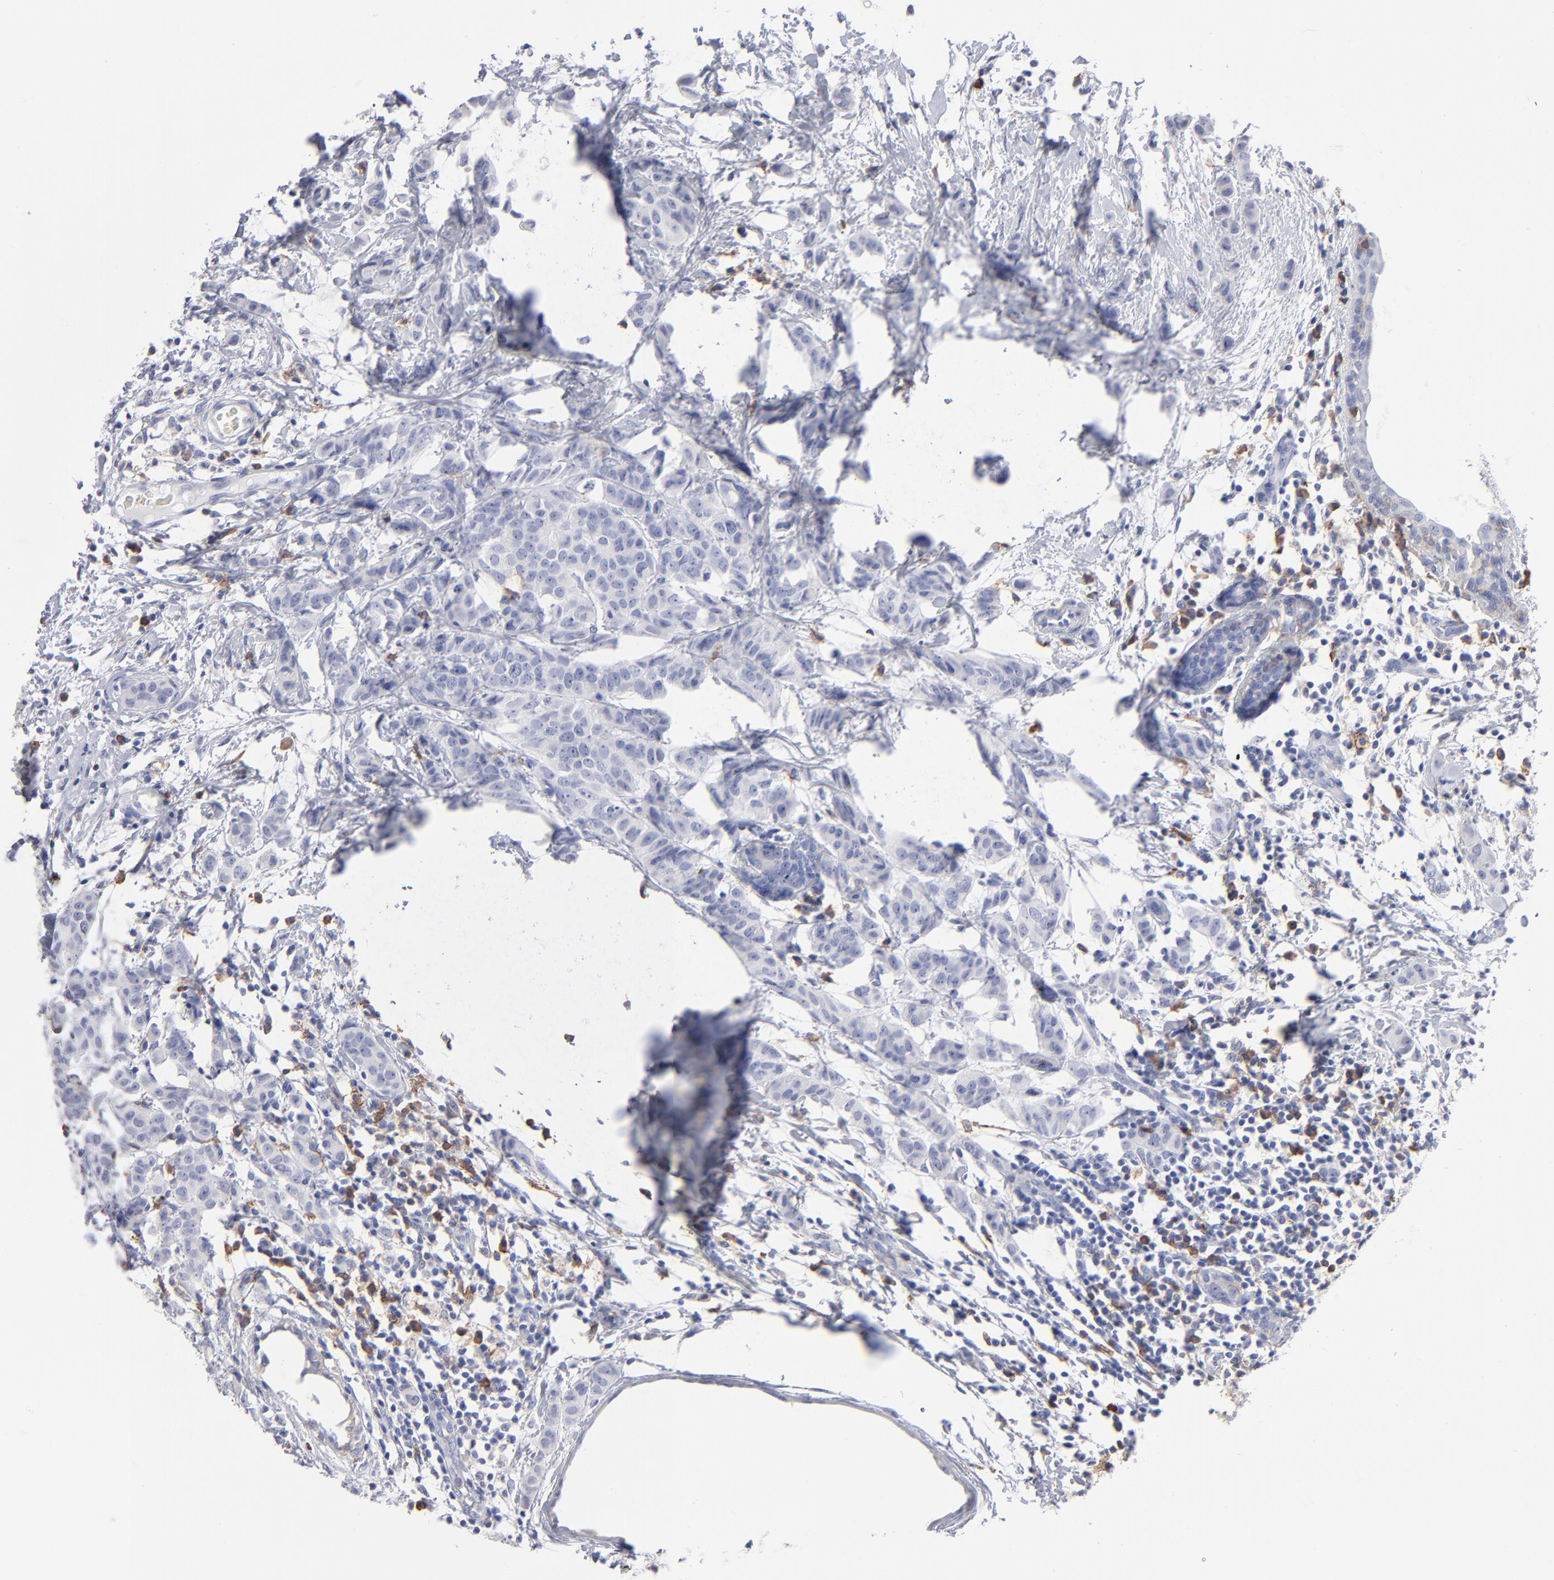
{"staining": {"intensity": "weak", "quantity": "<25%", "location": "cytoplasmic/membranous"}, "tissue": "breast cancer", "cell_type": "Tumor cells", "image_type": "cancer", "snomed": [{"axis": "morphology", "description": "Duct carcinoma"}, {"axis": "topography", "description": "Breast"}], "caption": "IHC of human breast cancer shows no expression in tumor cells.", "gene": "LAT2", "patient": {"sex": "female", "age": 40}}